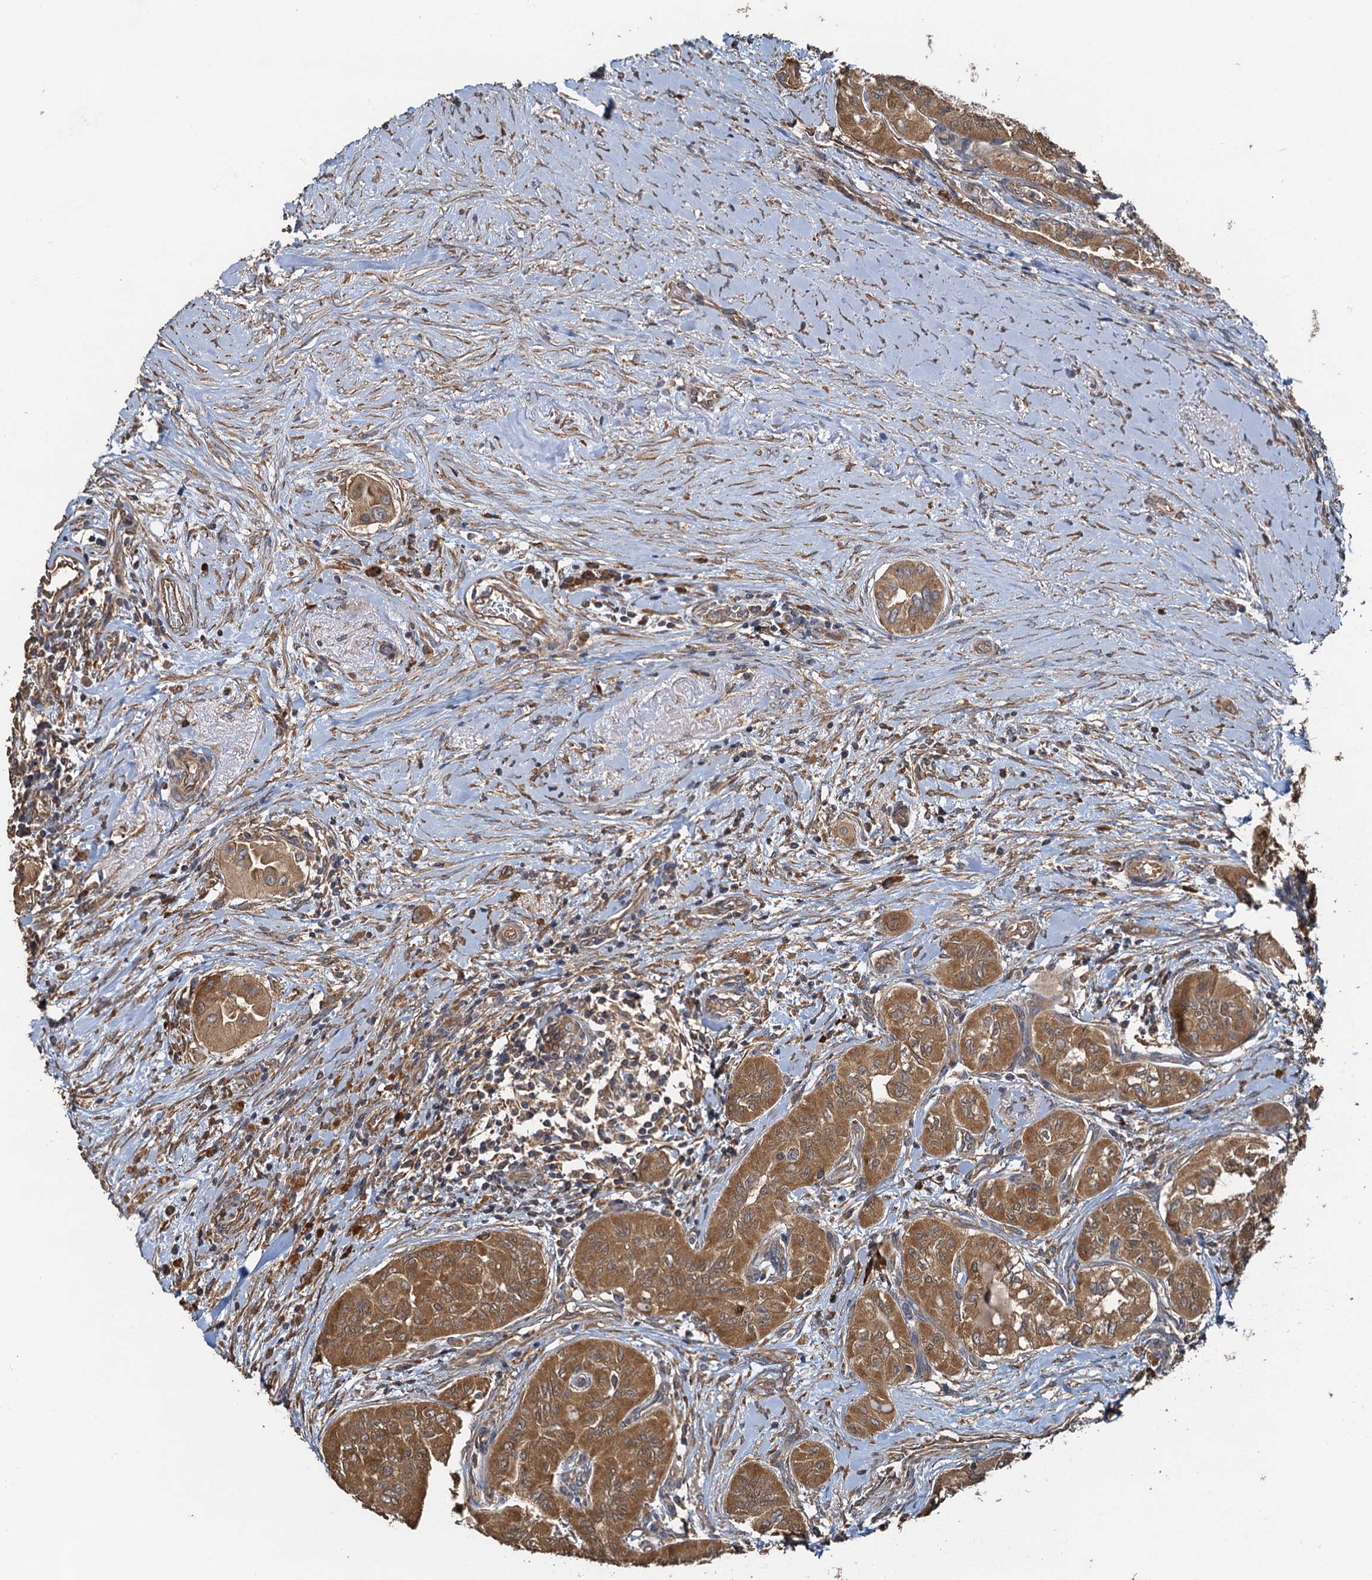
{"staining": {"intensity": "moderate", "quantity": ">75%", "location": "cytoplasmic/membranous"}, "tissue": "thyroid cancer", "cell_type": "Tumor cells", "image_type": "cancer", "snomed": [{"axis": "morphology", "description": "Papillary adenocarcinoma, NOS"}, {"axis": "topography", "description": "Thyroid gland"}], "caption": "A brown stain labels moderate cytoplasmic/membranous positivity of a protein in human thyroid cancer tumor cells.", "gene": "HYI", "patient": {"sex": "female", "age": 59}}